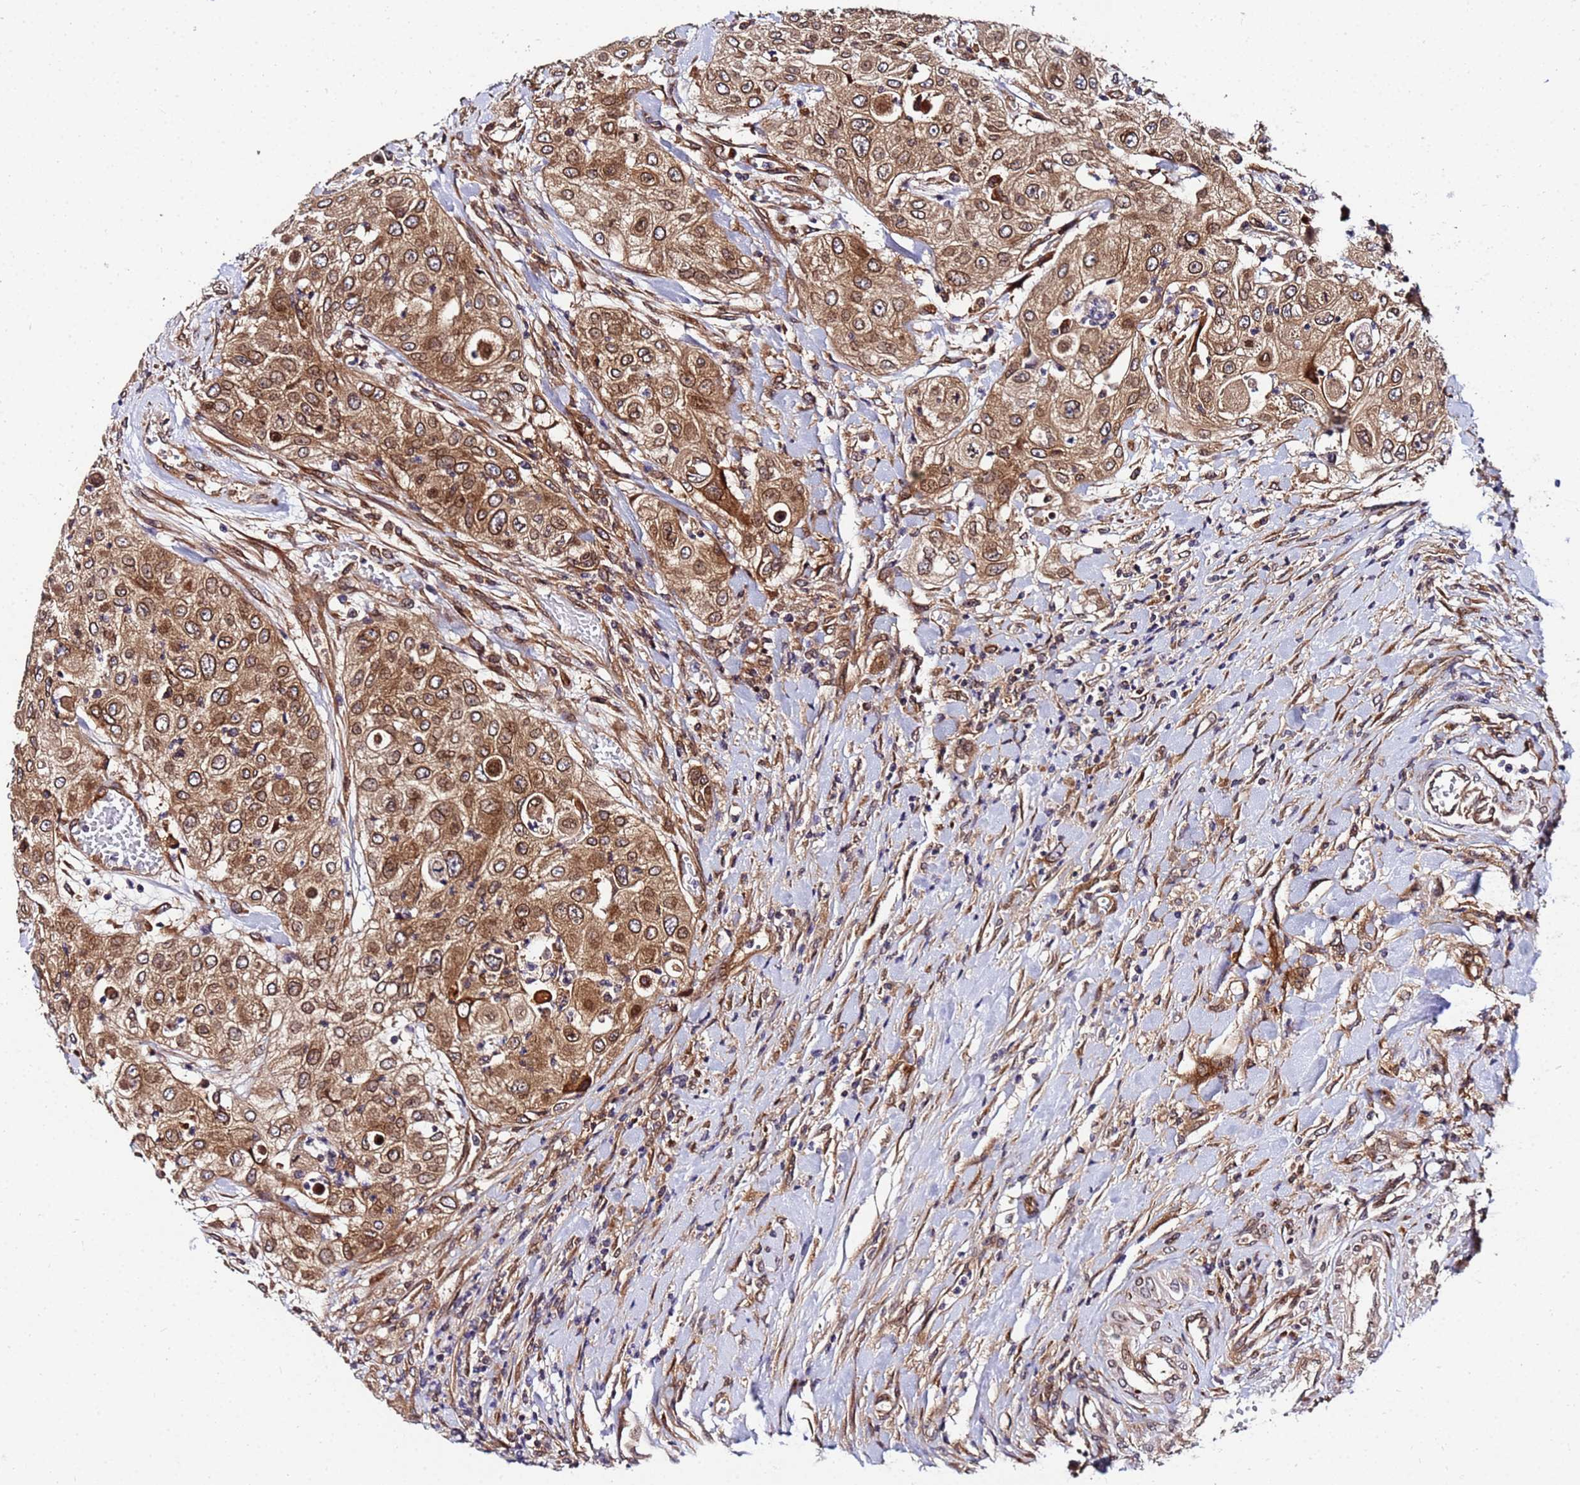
{"staining": {"intensity": "moderate", "quantity": ">75%", "location": "cytoplasmic/membranous"}, "tissue": "urothelial cancer", "cell_type": "Tumor cells", "image_type": "cancer", "snomed": [{"axis": "morphology", "description": "Urothelial carcinoma, High grade"}, {"axis": "topography", "description": "Urinary bladder"}], "caption": "DAB (3,3'-diaminobenzidine) immunohistochemical staining of urothelial cancer reveals moderate cytoplasmic/membranous protein staining in about >75% of tumor cells.", "gene": "UNC93B1", "patient": {"sex": "female", "age": 79}}